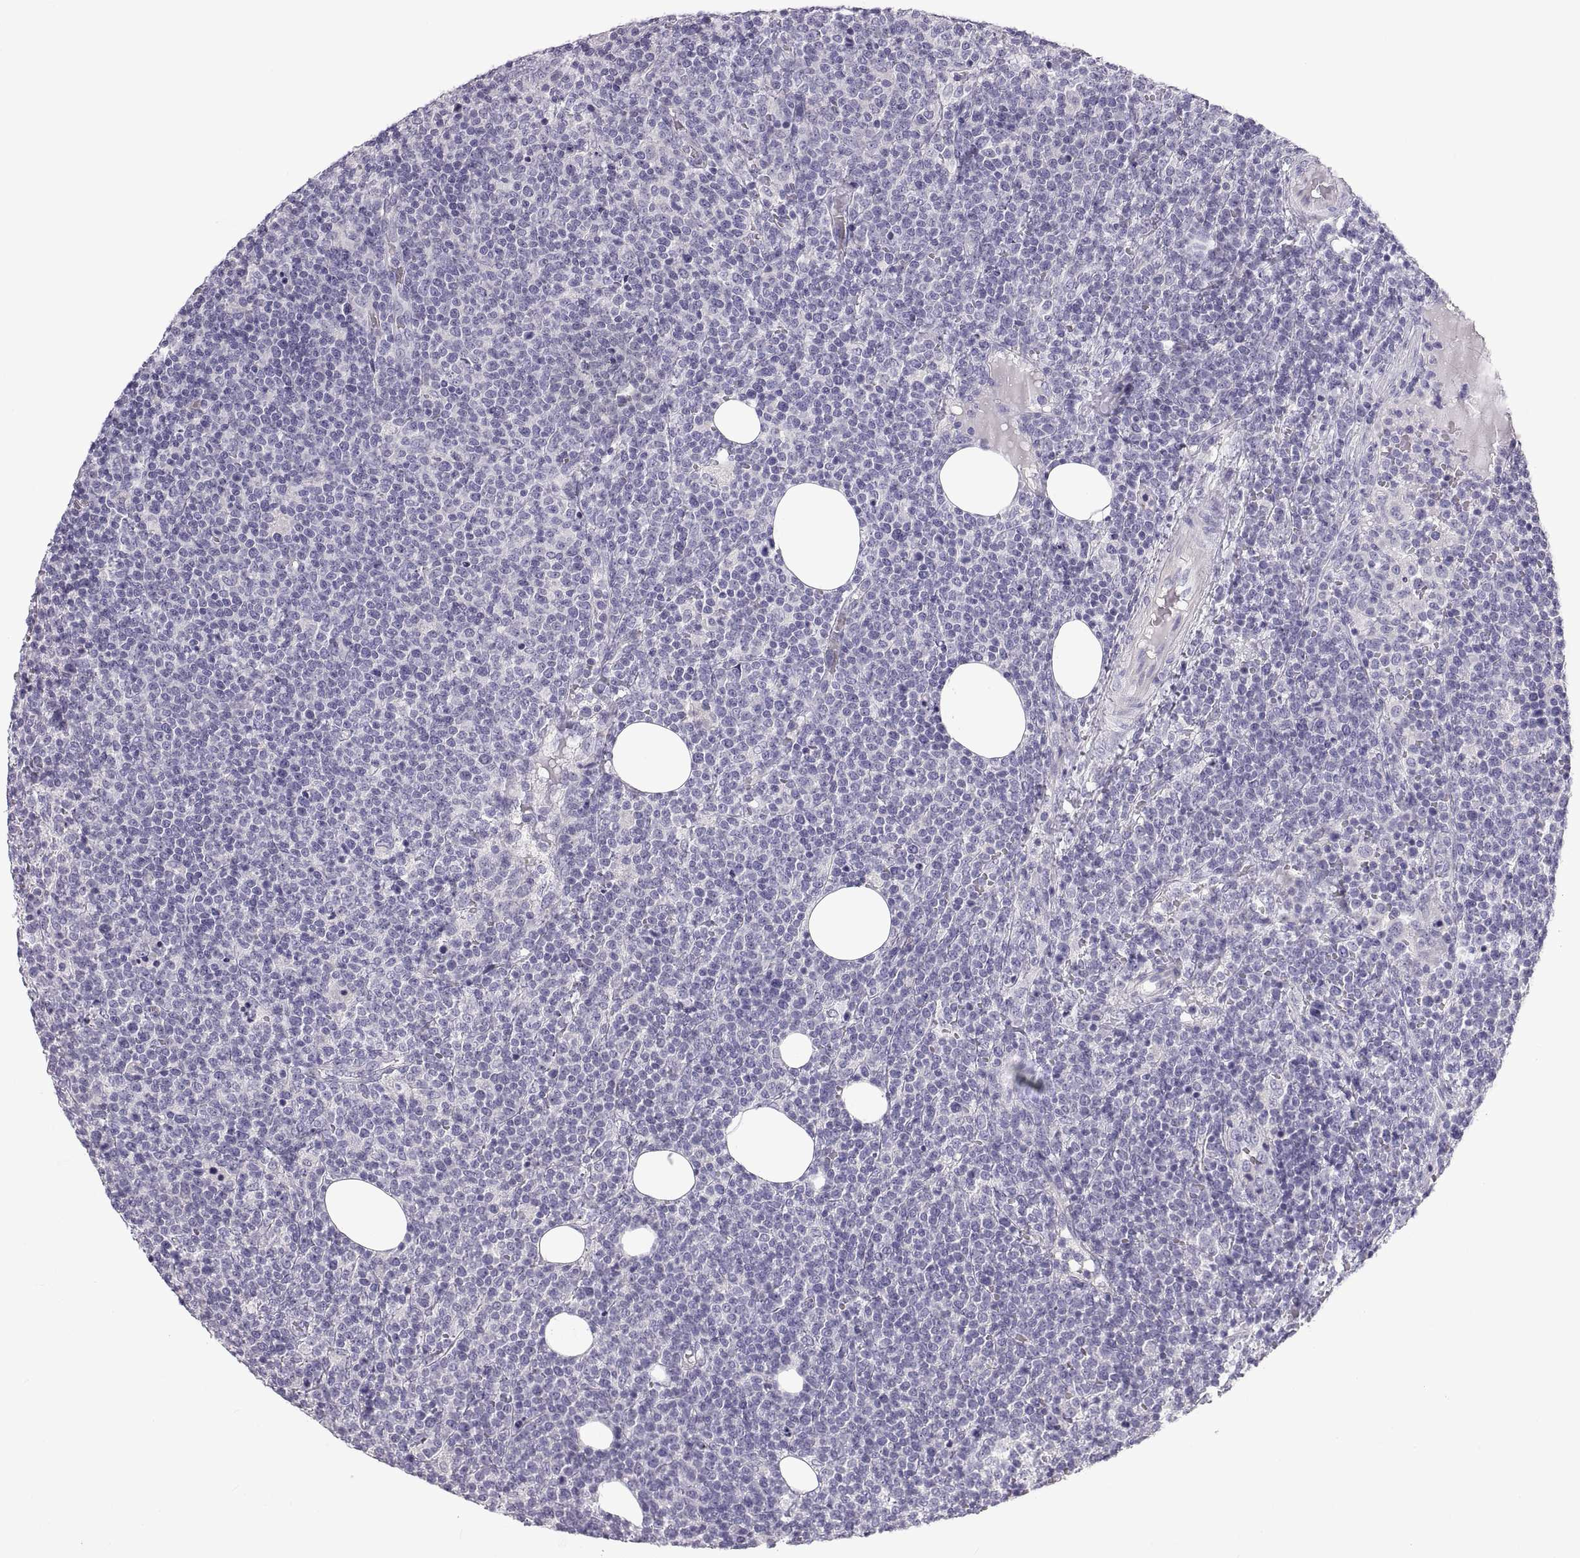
{"staining": {"intensity": "negative", "quantity": "none", "location": "none"}, "tissue": "lymphoma", "cell_type": "Tumor cells", "image_type": "cancer", "snomed": [{"axis": "morphology", "description": "Malignant lymphoma, non-Hodgkin's type, High grade"}, {"axis": "topography", "description": "Lymph node"}], "caption": "Tumor cells show no significant protein expression in malignant lymphoma, non-Hodgkin's type (high-grade).", "gene": "CRYBB3", "patient": {"sex": "male", "age": 61}}